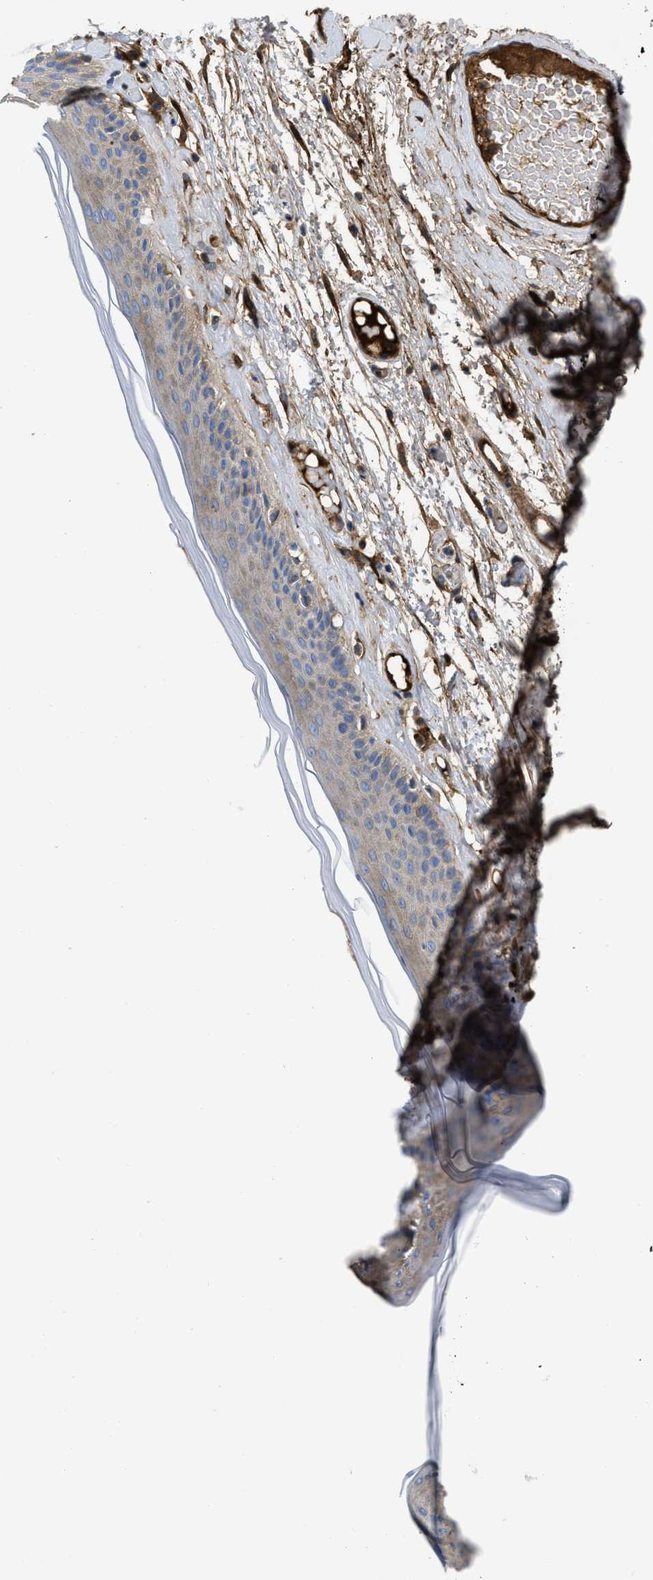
{"staining": {"intensity": "weak", "quantity": "25%-75%", "location": "cytoplasmic/membranous"}, "tissue": "skin", "cell_type": "Epidermal cells", "image_type": "normal", "snomed": [{"axis": "morphology", "description": "Normal tissue, NOS"}, {"axis": "topography", "description": "Vulva"}], "caption": "High-magnification brightfield microscopy of normal skin stained with DAB (brown) and counterstained with hematoxylin (blue). epidermal cells exhibit weak cytoplasmic/membranous expression is present in approximately25%-75% of cells.", "gene": "TRIOBP", "patient": {"sex": "female", "age": 73}}